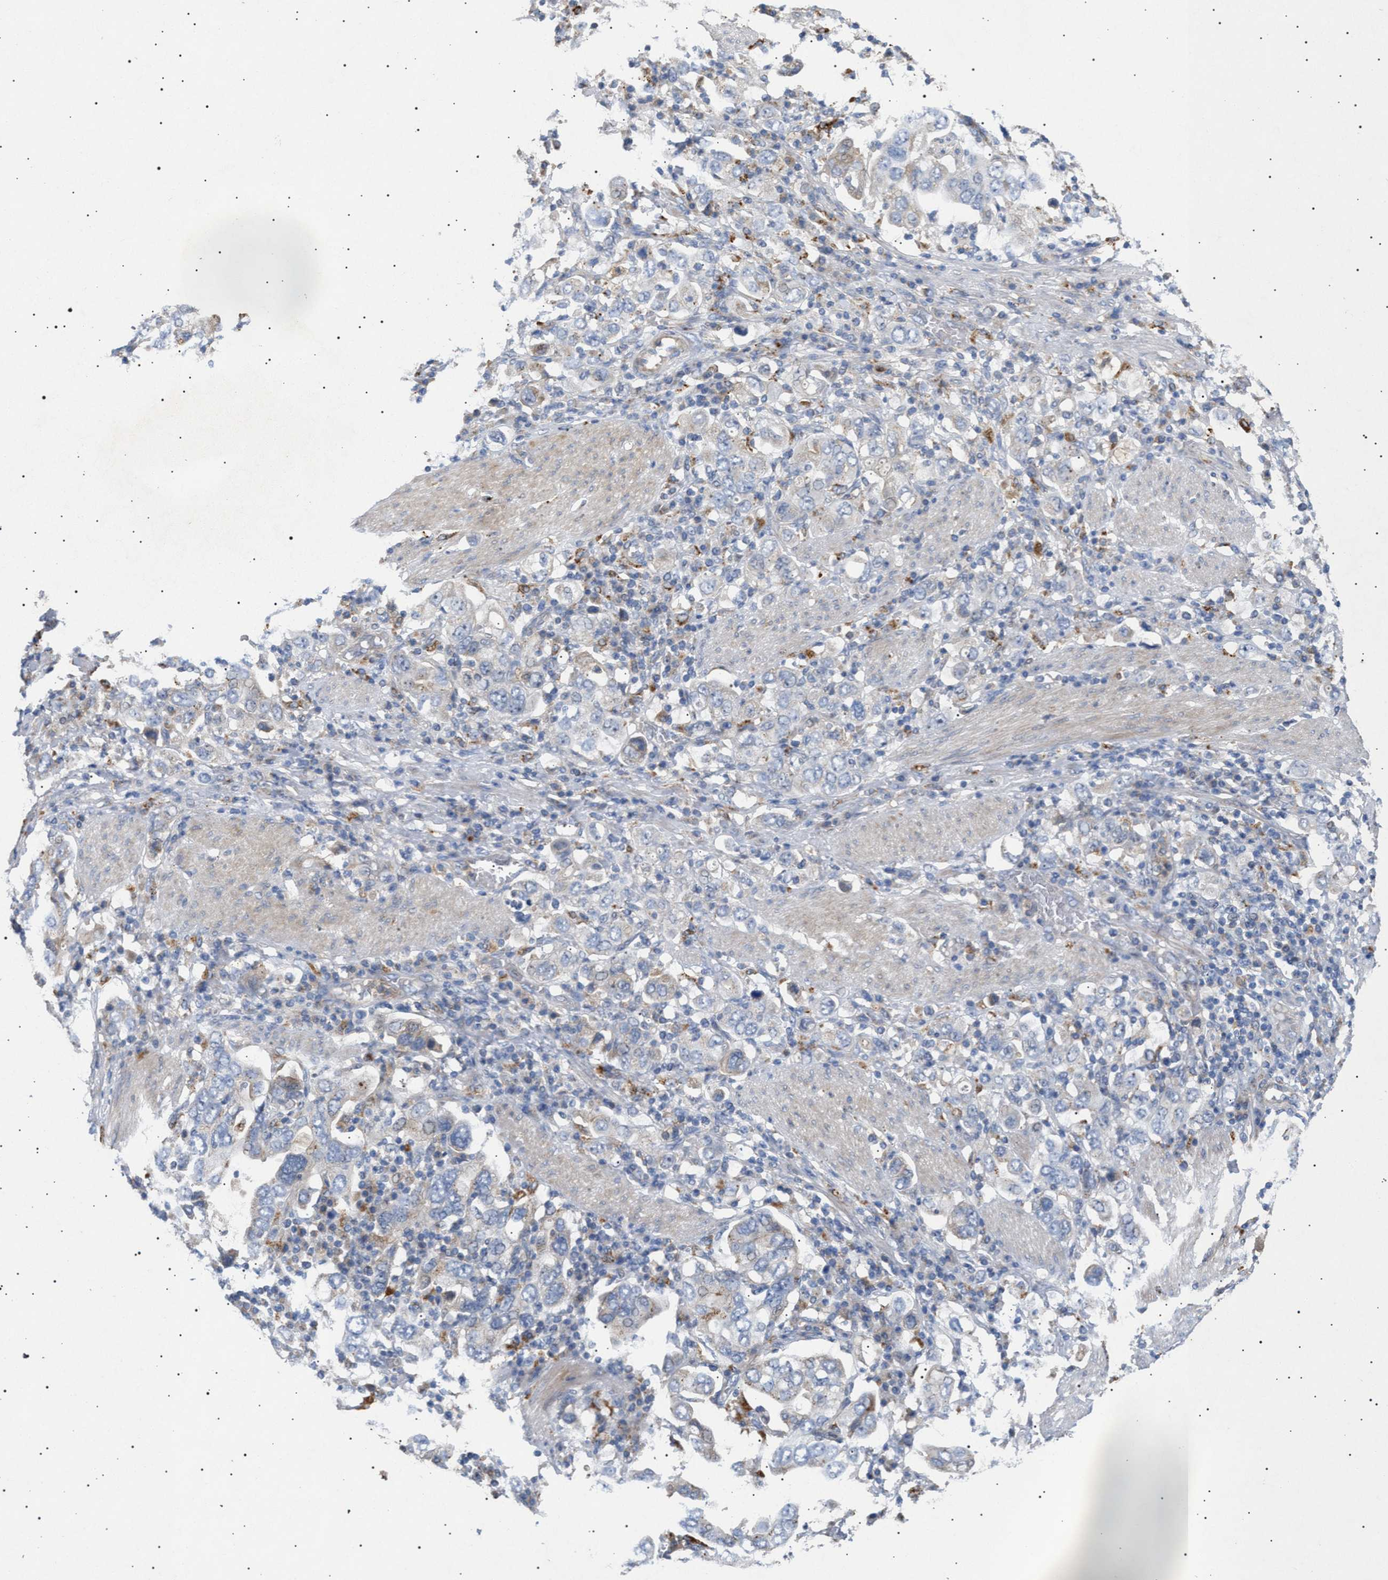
{"staining": {"intensity": "negative", "quantity": "none", "location": "none"}, "tissue": "stomach cancer", "cell_type": "Tumor cells", "image_type": "cancer", "snomed": [{"axis": "morphology", "description": "Adenocarcinoma, NOS"}, {"axis": "topography", "description": "Stomach, upper"}], "caption": "Immunohistochemistry histopathology image of neoplastic tissue: human stomach cancer stained with DAB exhibits no significant protein positivity in tumor cells.", "gene": "SIRT5", "patient": {"sex": "male", "age": 62}}